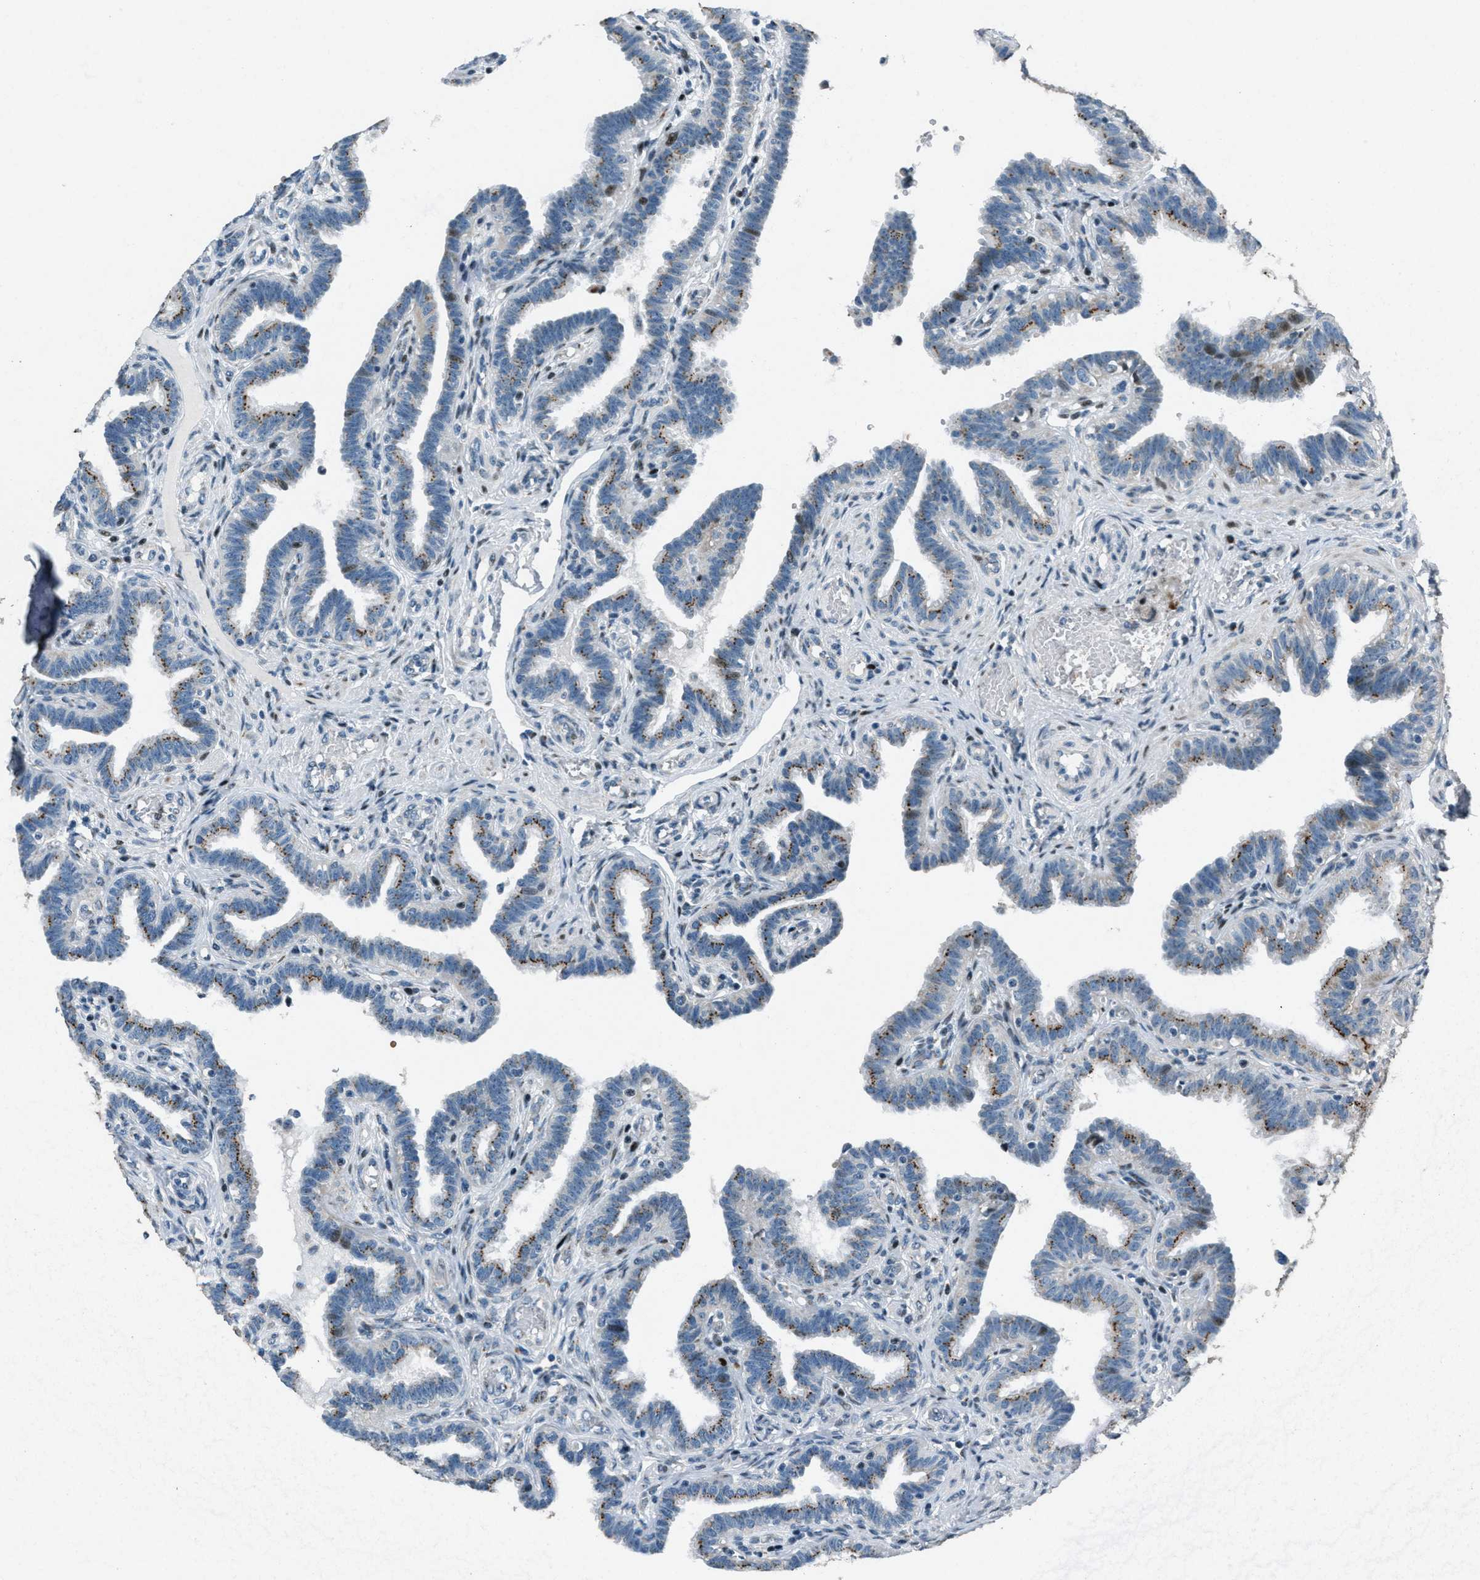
{"staining": {"intensity": "moderate", "quantity": ">75%", "location": "cytoplasmic/membranous"}, "tissue": "fallopian tube", "cell_type": "Glandular cells", "image_type": "normal", "snomed": [{"axis": "morphology", "description": "Normal tissue, NOS"}, {"axis": "topography", "description": "Fallopian tube"}, {"axis": "topography", "description": "Placenta"}], "caption": "A medium amount of moderate cytoplasmic/membranous positivity is present in about >75% of glandular cells in benign fallopian tube.", "gene": "GPC6", "patient": {"sex": "female", "age": 34}}